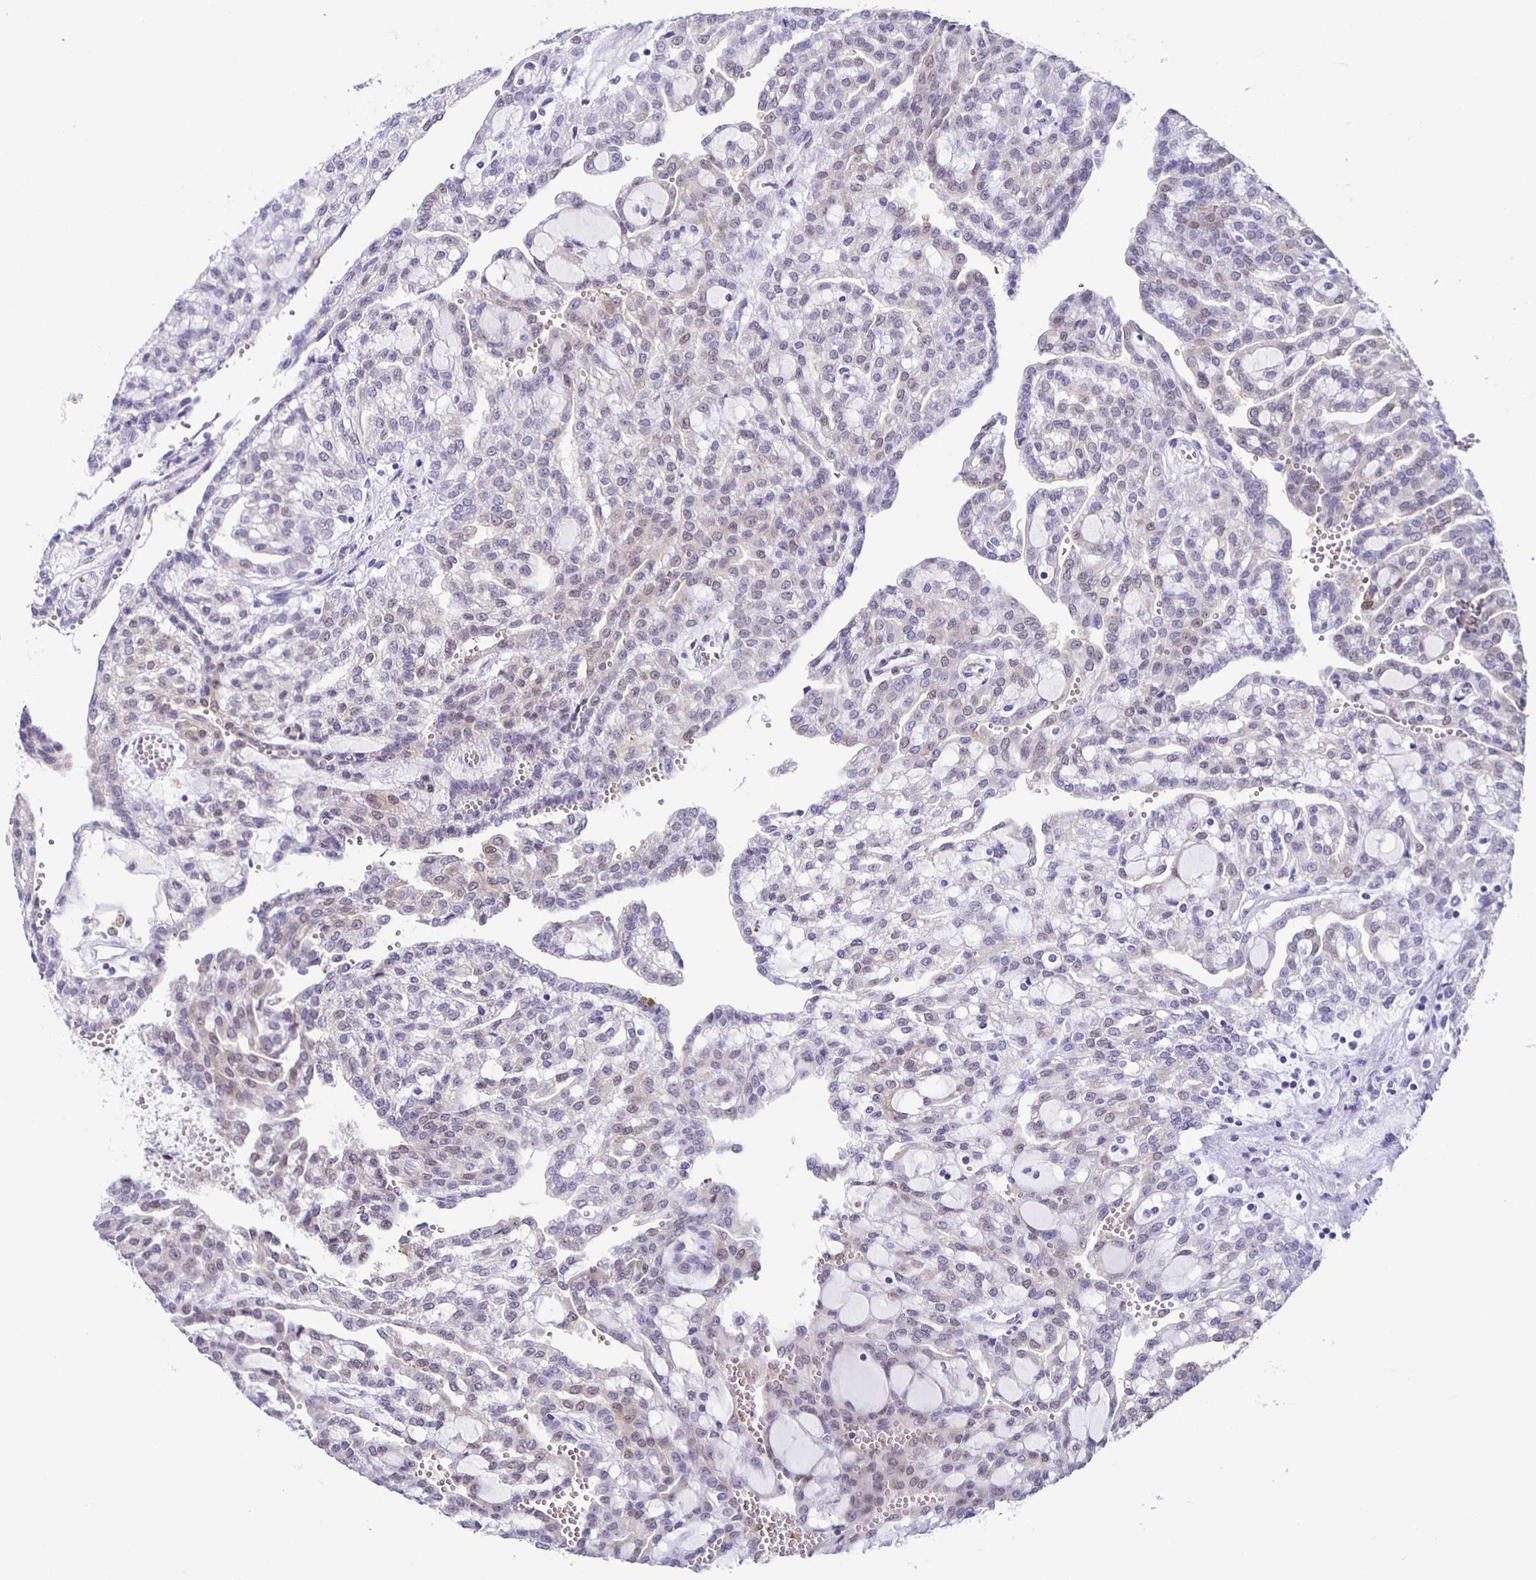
{"staining": {"intensity": "negative", "quantity": "none", "location": "none"}, "tissue": "renal cancer", "cell_type": "Tumor cells", "image_type": "cancer", "snomed": [{"axis": "morphology", "description": "Adenocarcinoma, NOS"}, {"axis": "topography", "description": "Kidney"}], "caption": "An image of human renal cancer is negative for staining in tumor cells. (IHC, brightfield microscopy, high magnification).", "gene": "TPPP", "patient": {"sex": "male", "age": 63}}